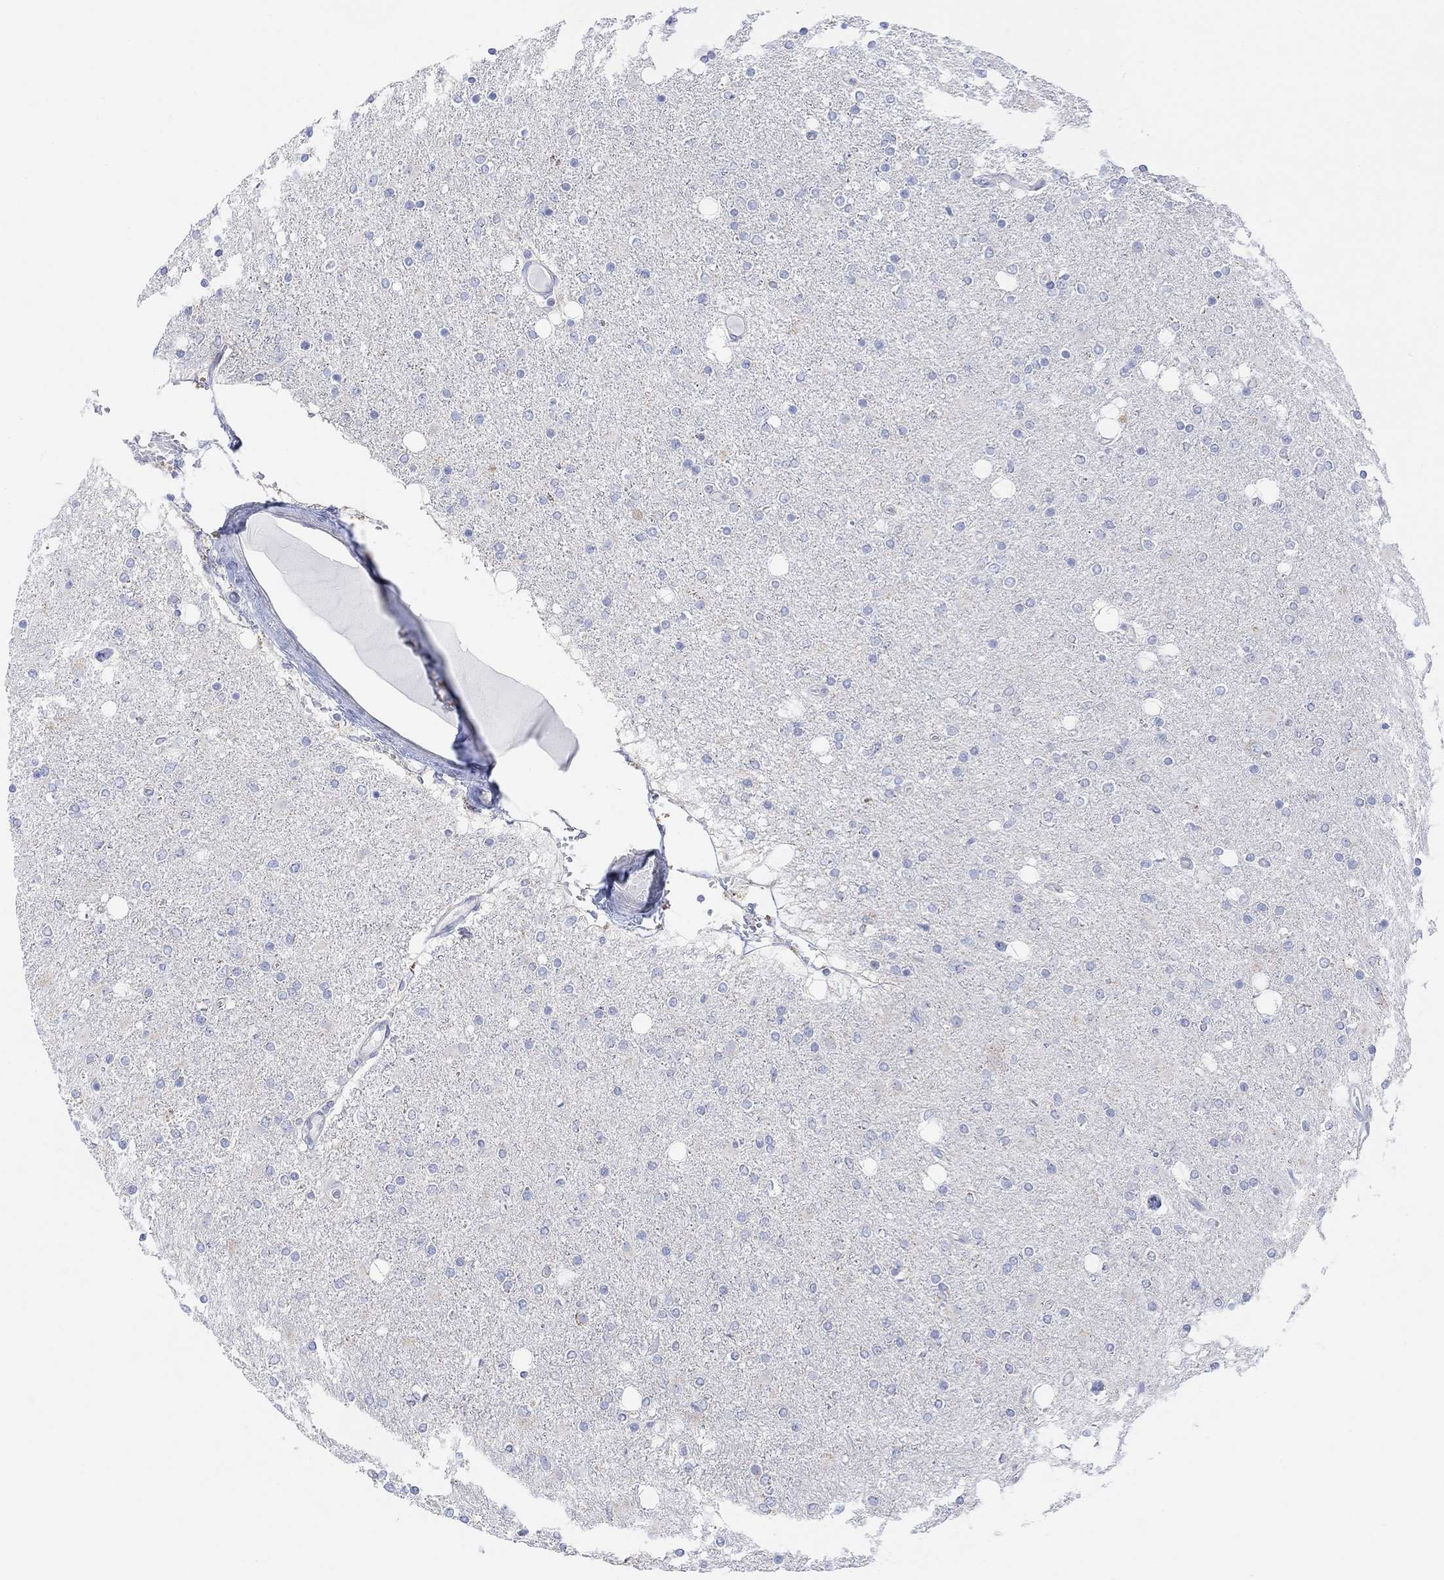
{"staining": {"intensity": "negative", "quantity": "none", "location": "none"}, "tissue": "glioma", "cell_type": "Tumor cells", "image_type": "cancer", "snomed": [{"axis": "morphology", "description": "Glioma, malignant, High grade"}, {"axis": "topography", "description": "Cerebral cortex"}], "caption": "Tumor cells show no significant protein staining in malignant glioma (high-grade). The staining was performed using DAB to visualize the protein expression in brown, while the nuclei were stained in blue with hematoxylin (Magnification: 20x).", "gene": "SYT12", "patient": {"sex": "male", "age": 70}}